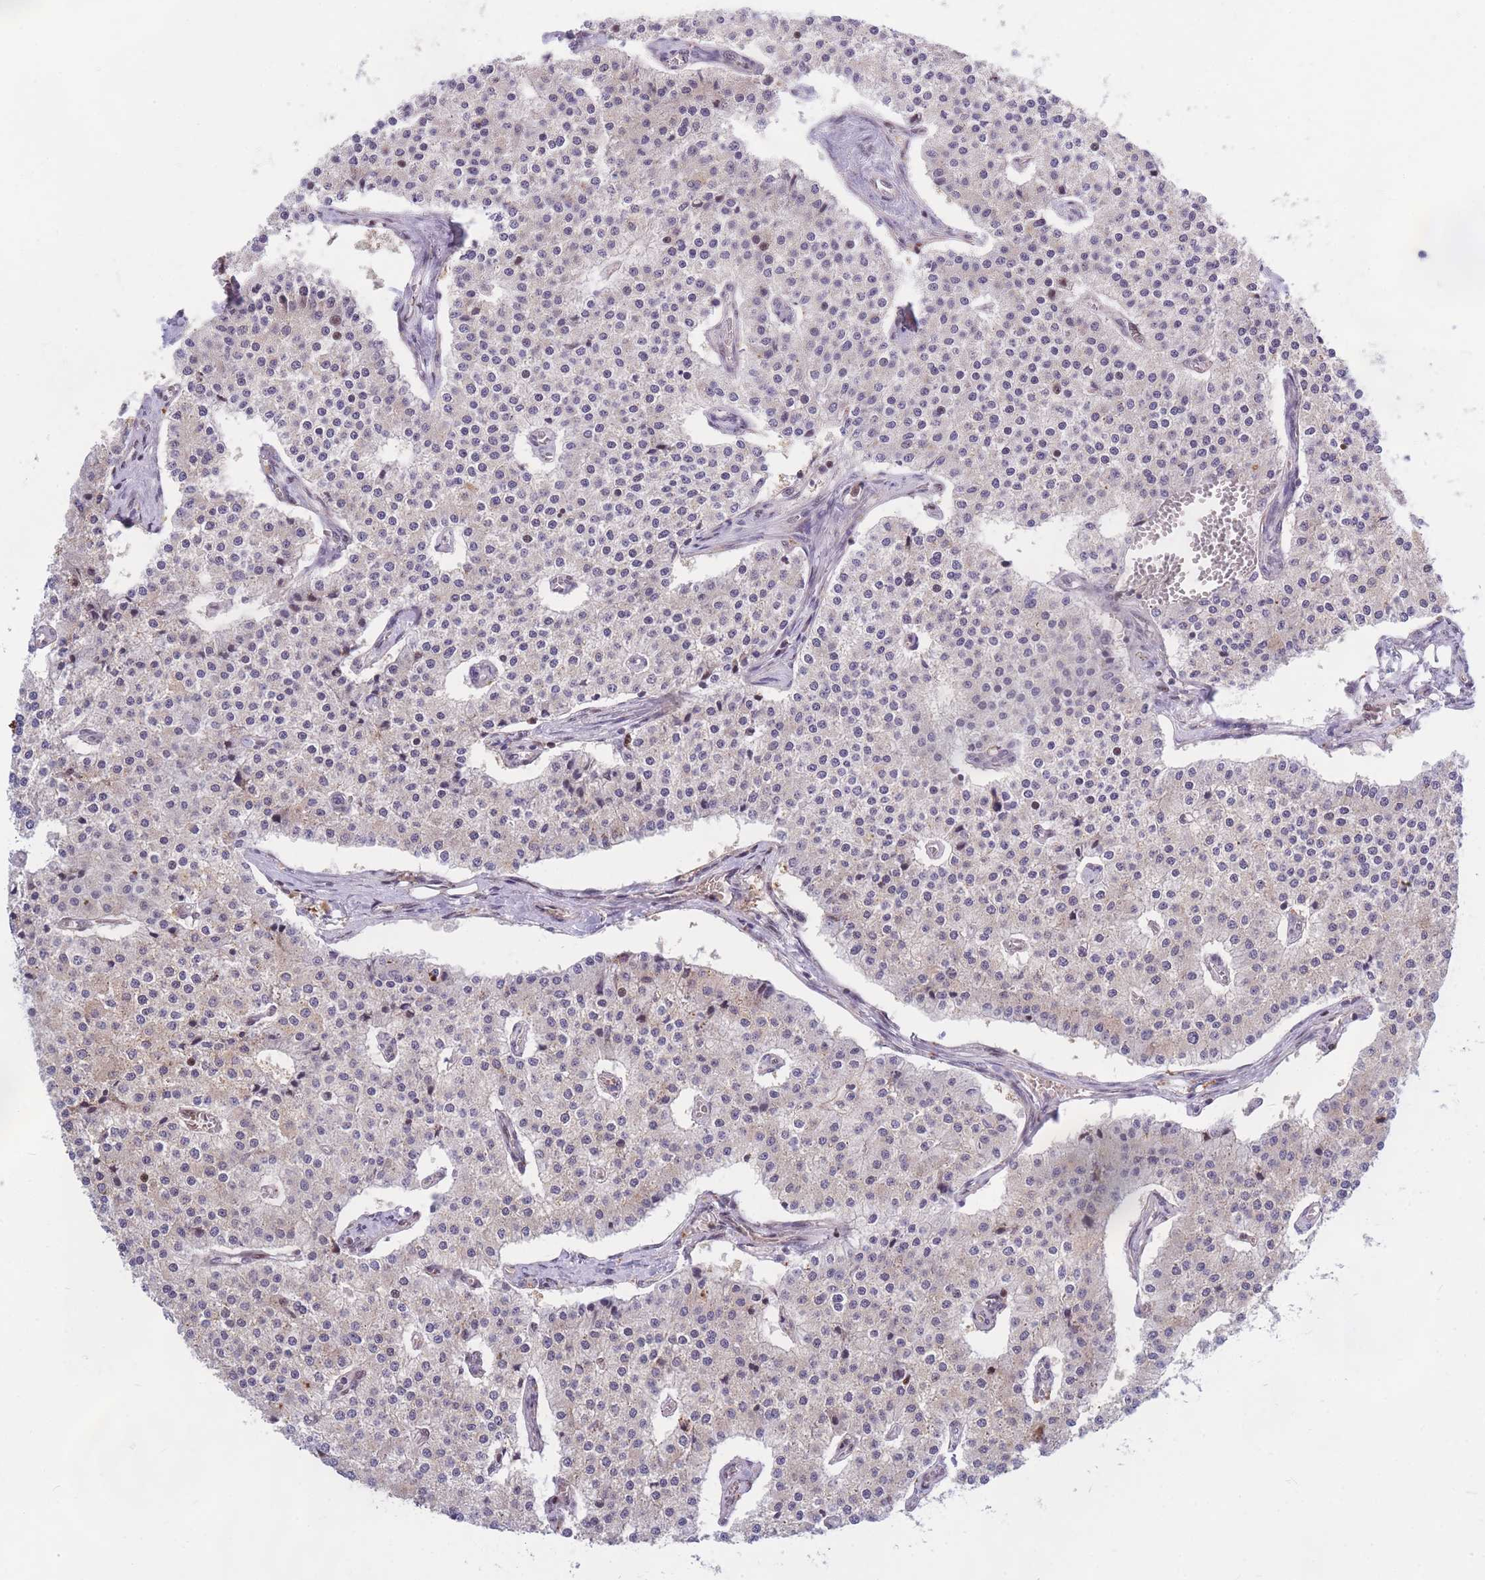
{"staining": {"intensity": "negative", "quantity": "none", "location": "none"}, "tissue": "carcinoid", "cell_type": "Tumor cells", "image_type": "cancer", "snomed": [{"axis": "morphology", "description": "Carcinoid, malignant, NOS"}, {"axis": "topography", "description": "Colon"}], "caption": "The histopathology image demonstrates no significant staining in tumor cells of carcinoid.", "gene": "CRACD", "patient": {"sex": "female", "age": 52}}